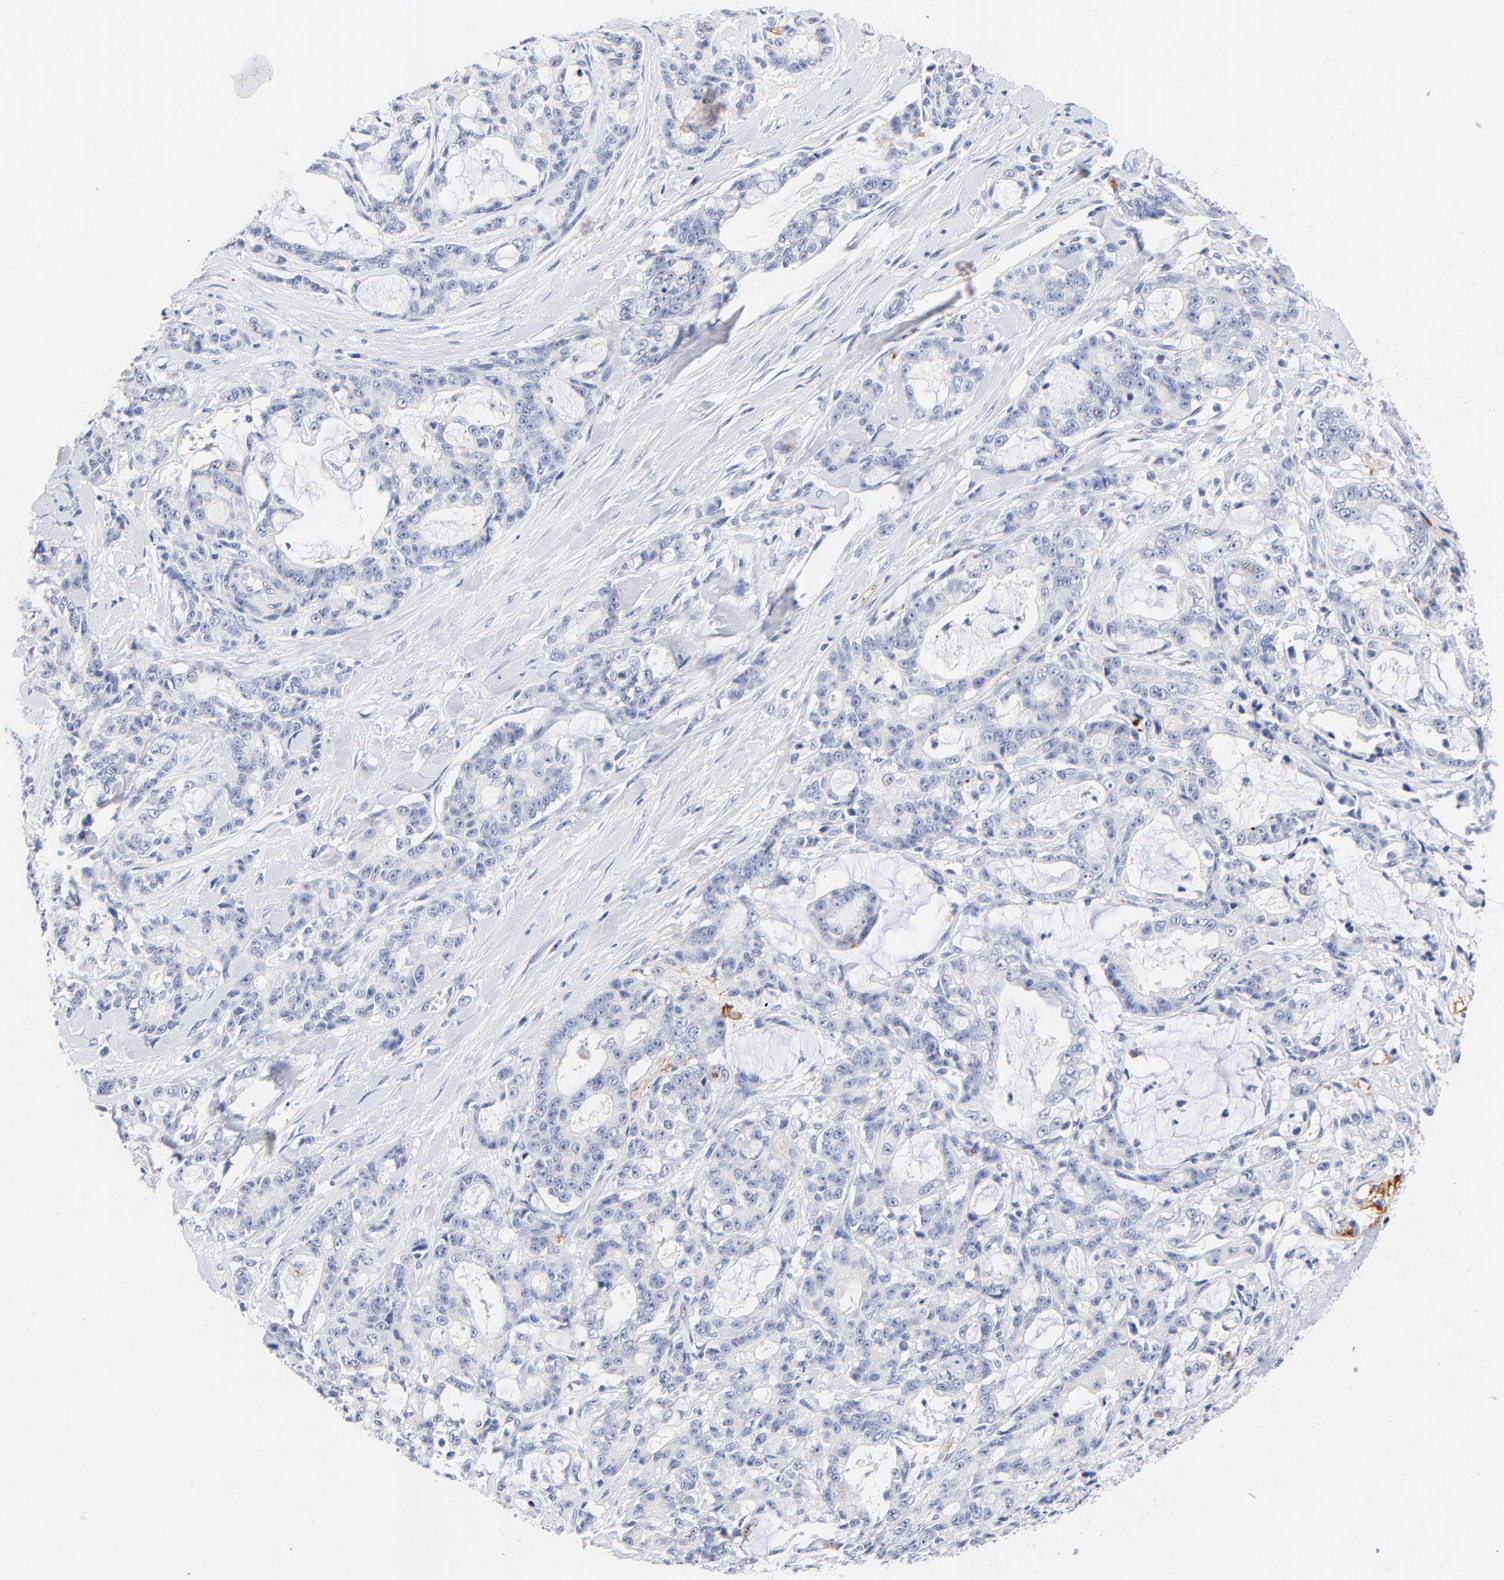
{"staining": {"intensity": "negative", "quantity": "none", "location": "none"}, "tissue": "pancreatic cancer", "cell_type": "Tumor cells", "image_type": "cancer", "snomed": [{"axis": "morphology", "description": "Adenocarcinoma, NOS"}, {"axis": "topography", "description": "Pancreas"}], "caption": "A photomicrograph of human pancreatic cancer (adenocarcinoma) is negative for staining in tumor cells.", "gene": "FAM117B", "patient": {"sex": "female", "age": 73}}